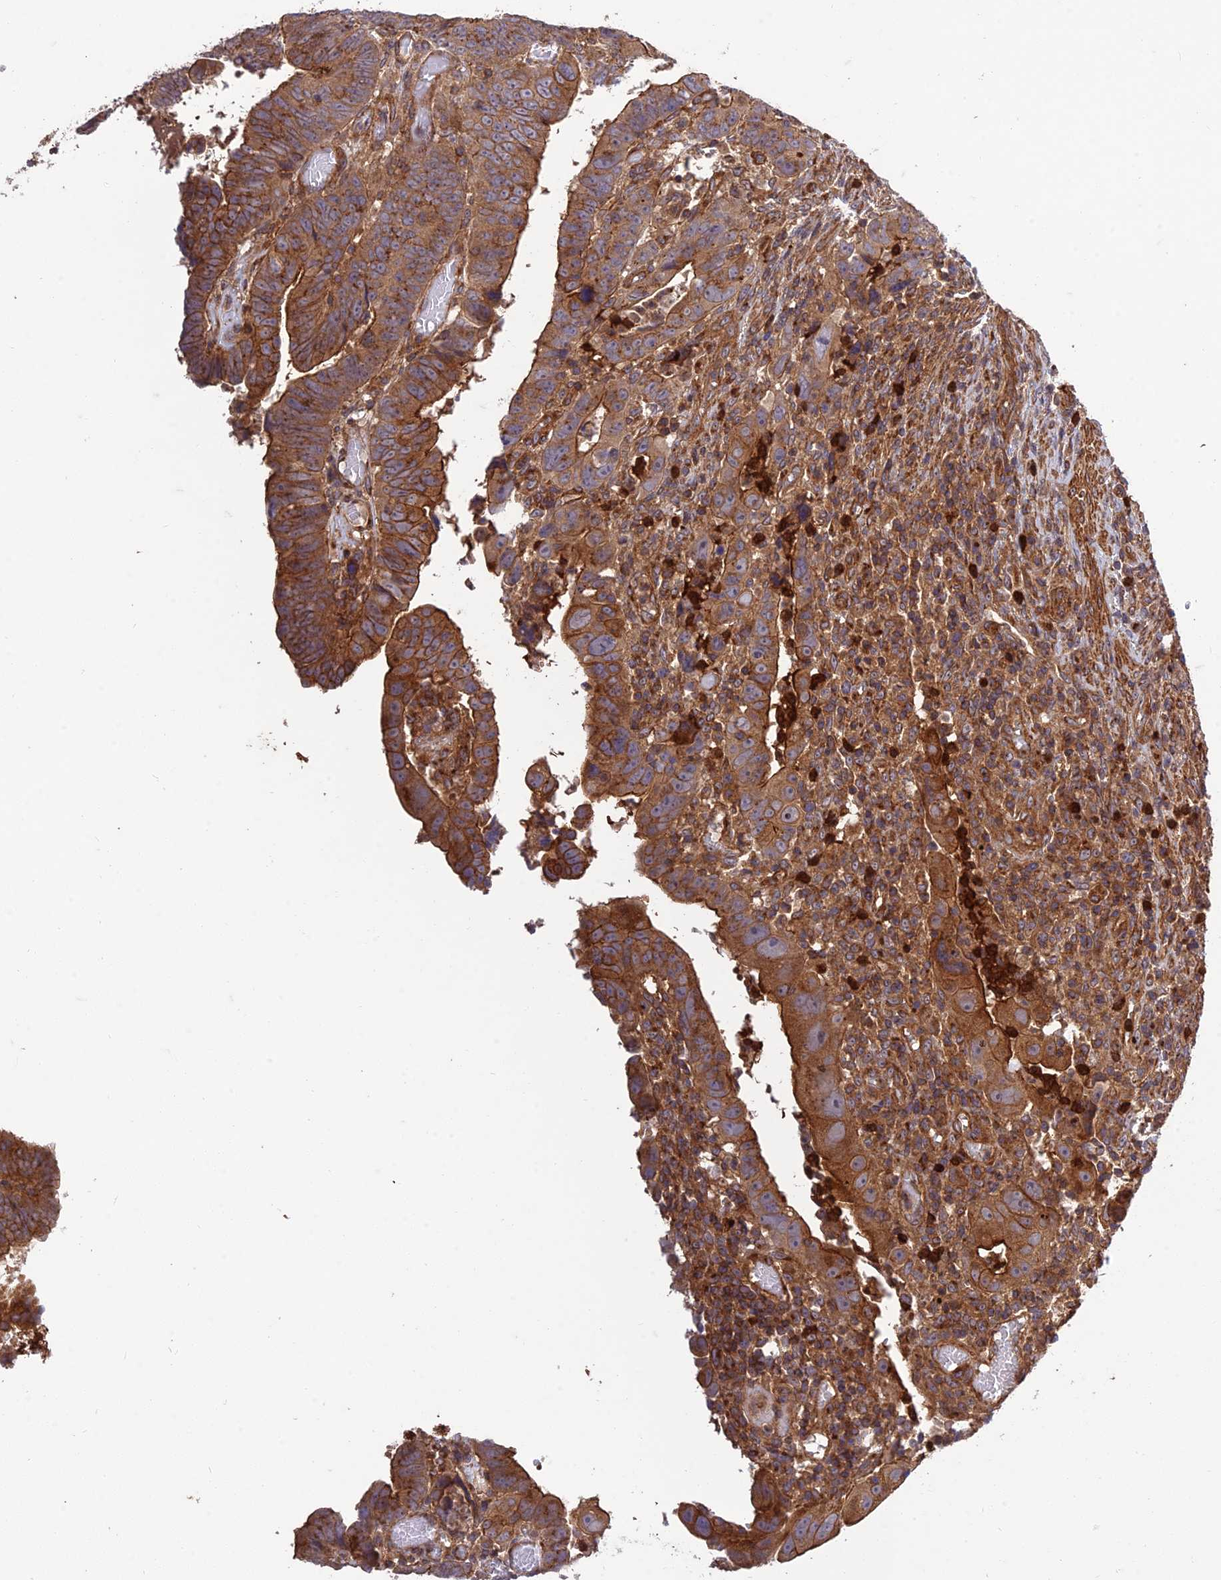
{"staining": {"intensity": "moderate", "quantity": ">75%", "location": "cytoplasmic/membranous"}, "tissue": "colorectal cancer", "cell_type": "Tumor cells", "image_type": "cancer", "snomed": [{"axis": "morphology", "description": "Normal tissue, NOS"}, {"axis": "morphology", "description": "Adenocarcinoma, NOS"}, {"axis": "topography", "description": "Rectum"}], "caption": "Immunohistochemistry photomicrograph of colorectal adenocarcinoma stained for a protein (brown), which demonstrates medium levels of moderate cytoplasmic/membranous positivity in approximately >75% of tumor cells.", "gene": "TMEM131L", "patient": {"sex": "female", "age": 65}}